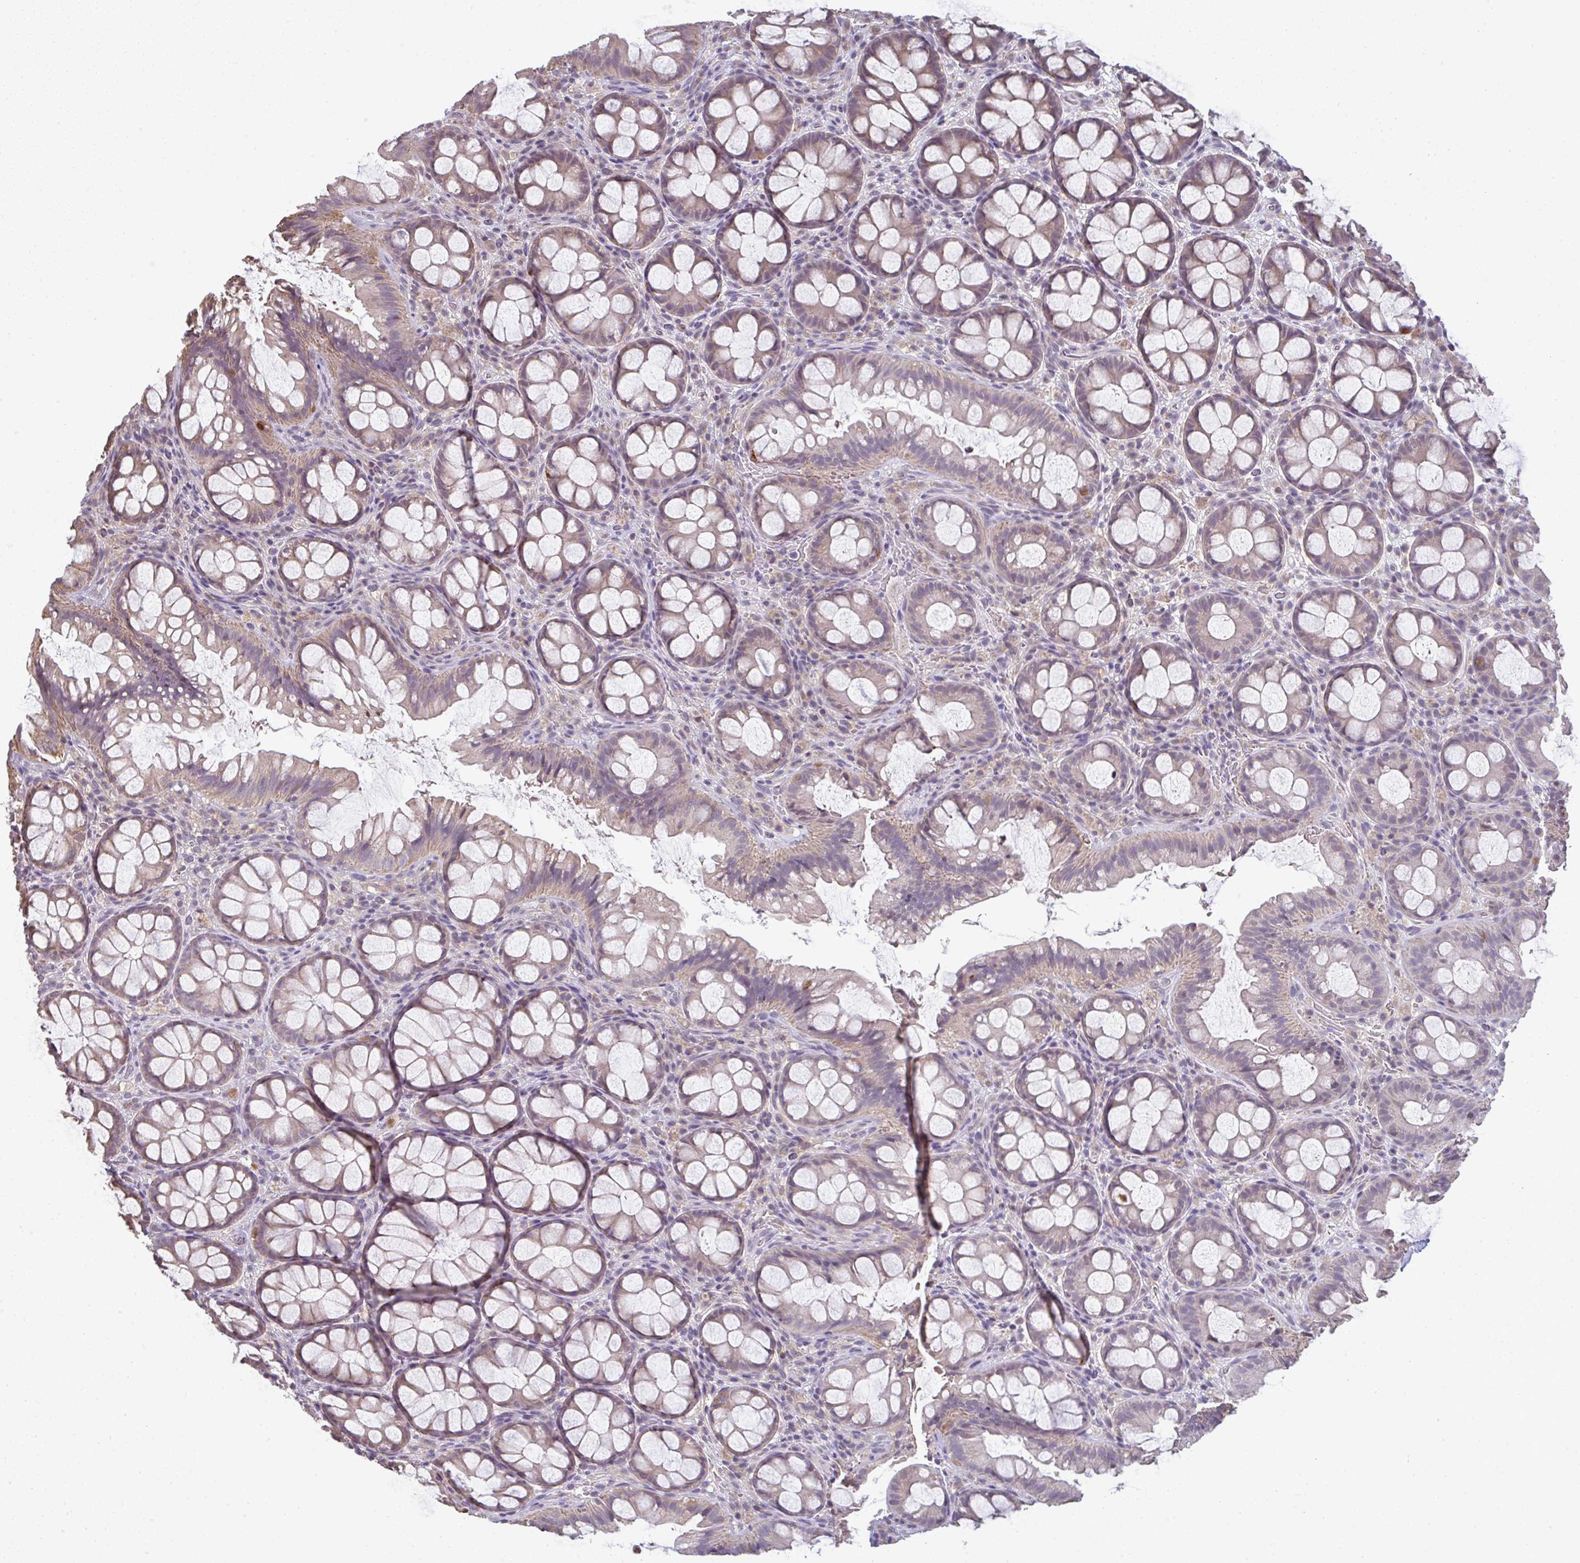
{"staining": {"intensity": "weak", "quantity": ">75%", "location": "cytoplasmic/membranous"}, "tissue": "rectum", "cell_type": "Glandular cells", "image_type": "normal", "snomed": [{"axis": "morphology", "description": "Normal tissue, NOS"}, {"axis": "topography", "description": "Rectum"}], "caption": "The histopathology image demonstrates staining of unremarkable rectum, revealing weak cytoplasmic/membranous protein staining (brown color) within glandular cells. Nuclei are stained in blue.", "gene": "CXCR1", "patient": {"sex": "female", "age": 67}}